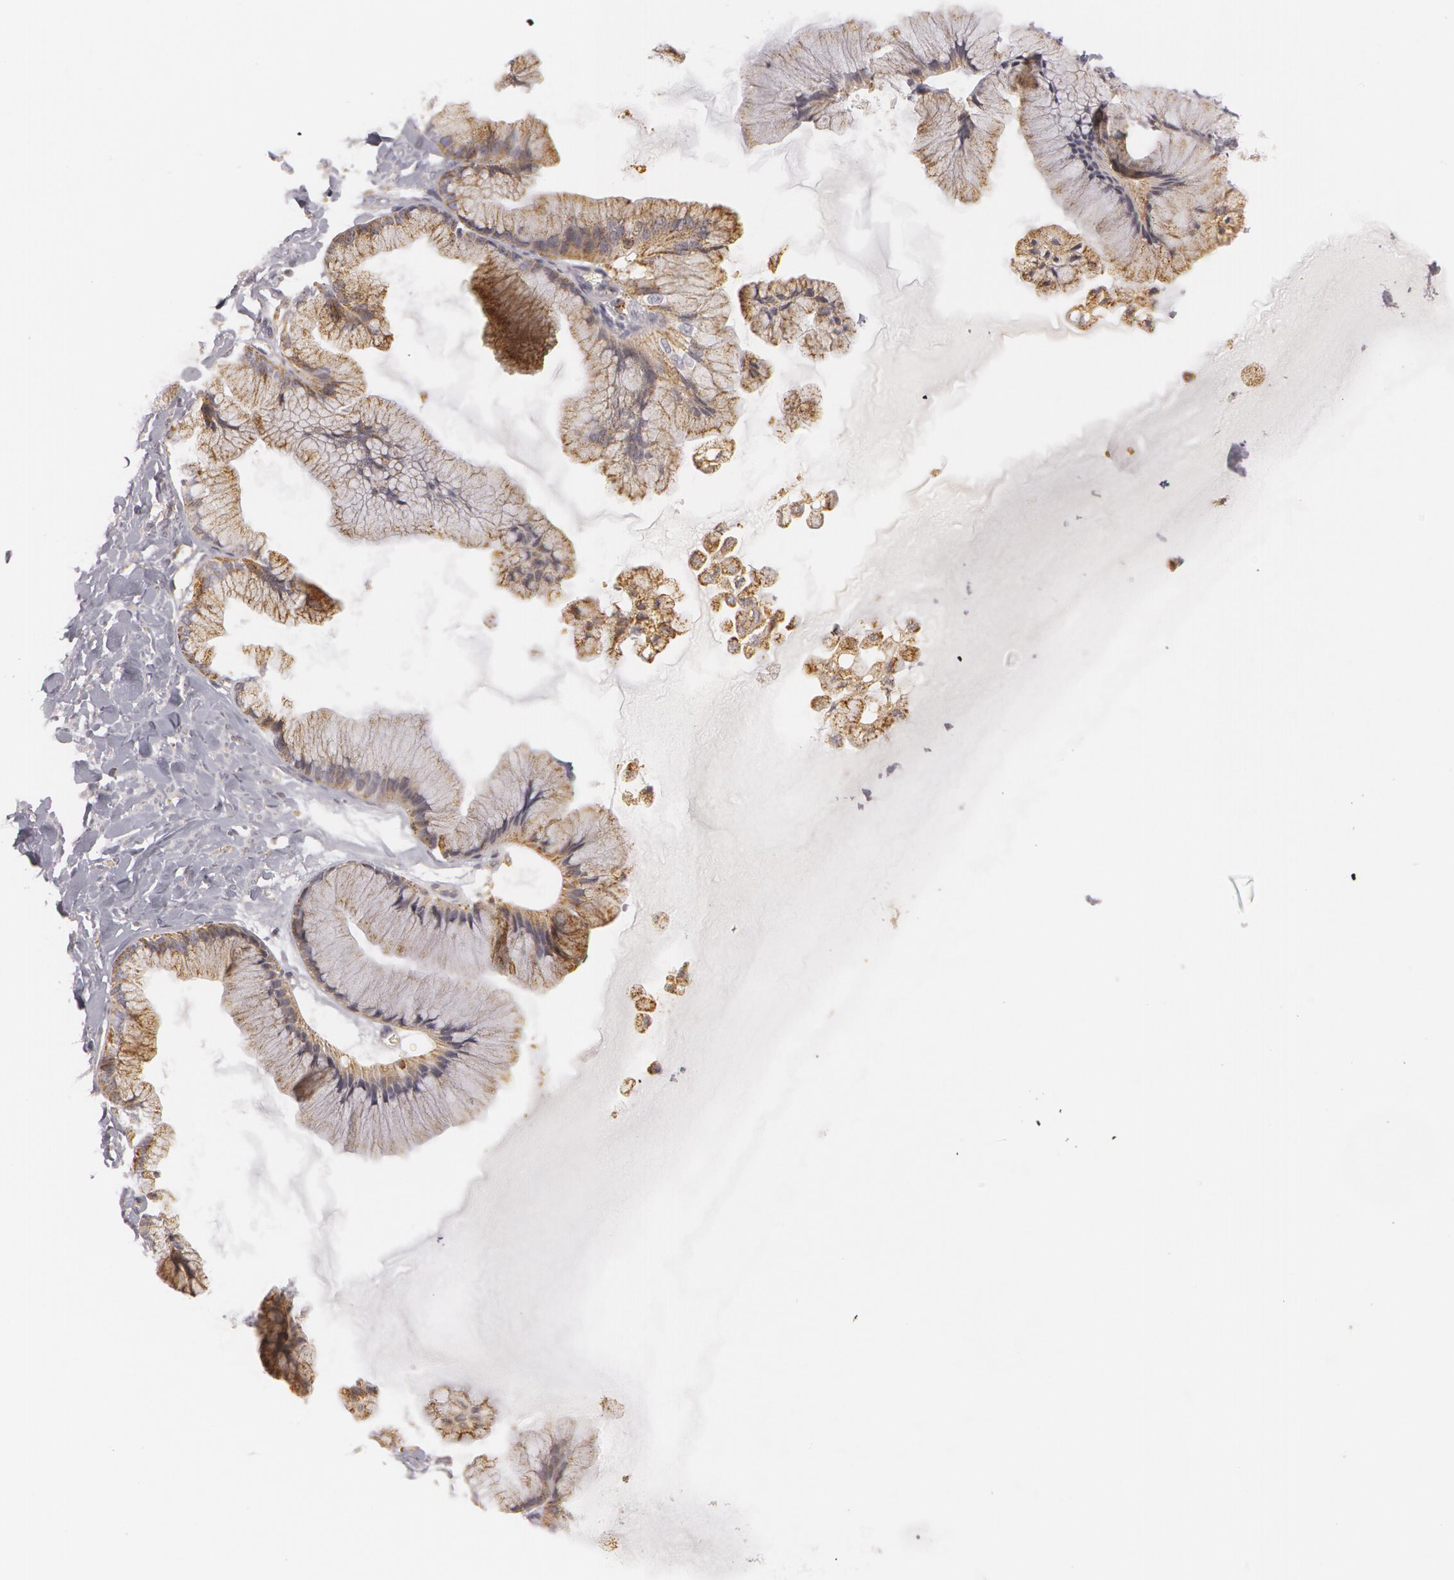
{"staining": {"intensity": "weak", "quantity": "25%-75%", "location": "cytoplasmic/membranous"}, "tissue": "ovarian cancer", "cell_type": "Tumor cells", "image_type": "cancer", "snomed": [{"axis": "morphology", "description": "Cystadenocarcinoma, mucinous, NOS"}, {"axis": "topography", "description": "Ovary"}], "caption": "Immunohistochemical staining of mucinous cystadenocarcinoma (ovarian) exhibits low levels of weak cytoplasmic/membranous protein expression in approximately 25%-75% of tumor cells.", "gene": "C7", "patient": {"sex": "female", "age": 41}}